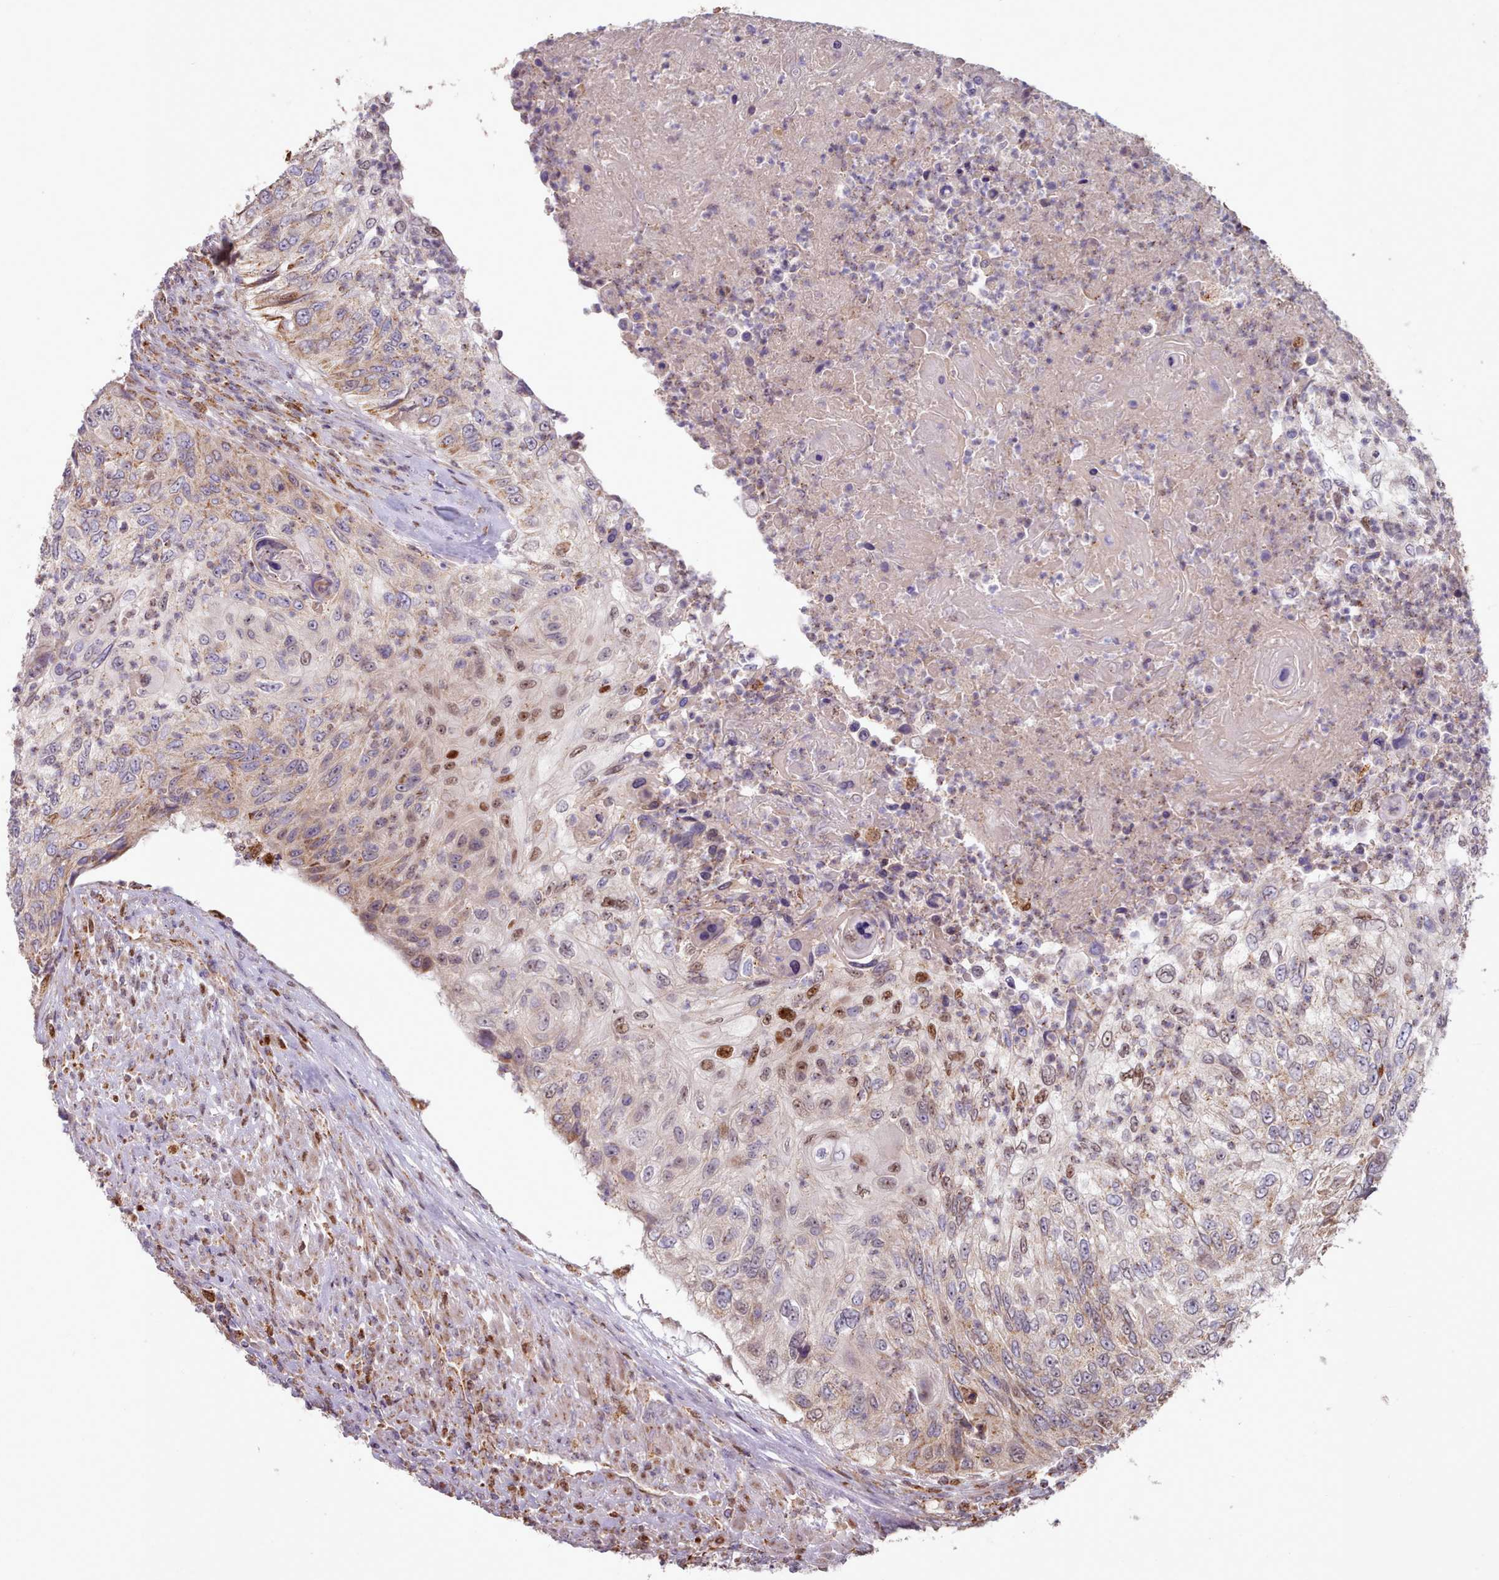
{"staining": {"intensity": "moderate", "quantity": "25%-75%", "location": "cytoplasmic/membranous,nuclear"}, "tissue": "urothelial cancer", "cell_type": "Tumor cells", "image_type": "cancer", "snomed": [{"axis": "morphology", "description": "Urothelial carcinoma, High grade"}, {"axis": "topography", "description": "Urinary bladder"}], "caption": "Urothelial cancer tissue displays moderate cytoplasmic/membranous and nuclear expression in approximately 25%-75% of tumor cells", "gene": "HSDL2", "patient": {"sex": "female", "age": 60}}